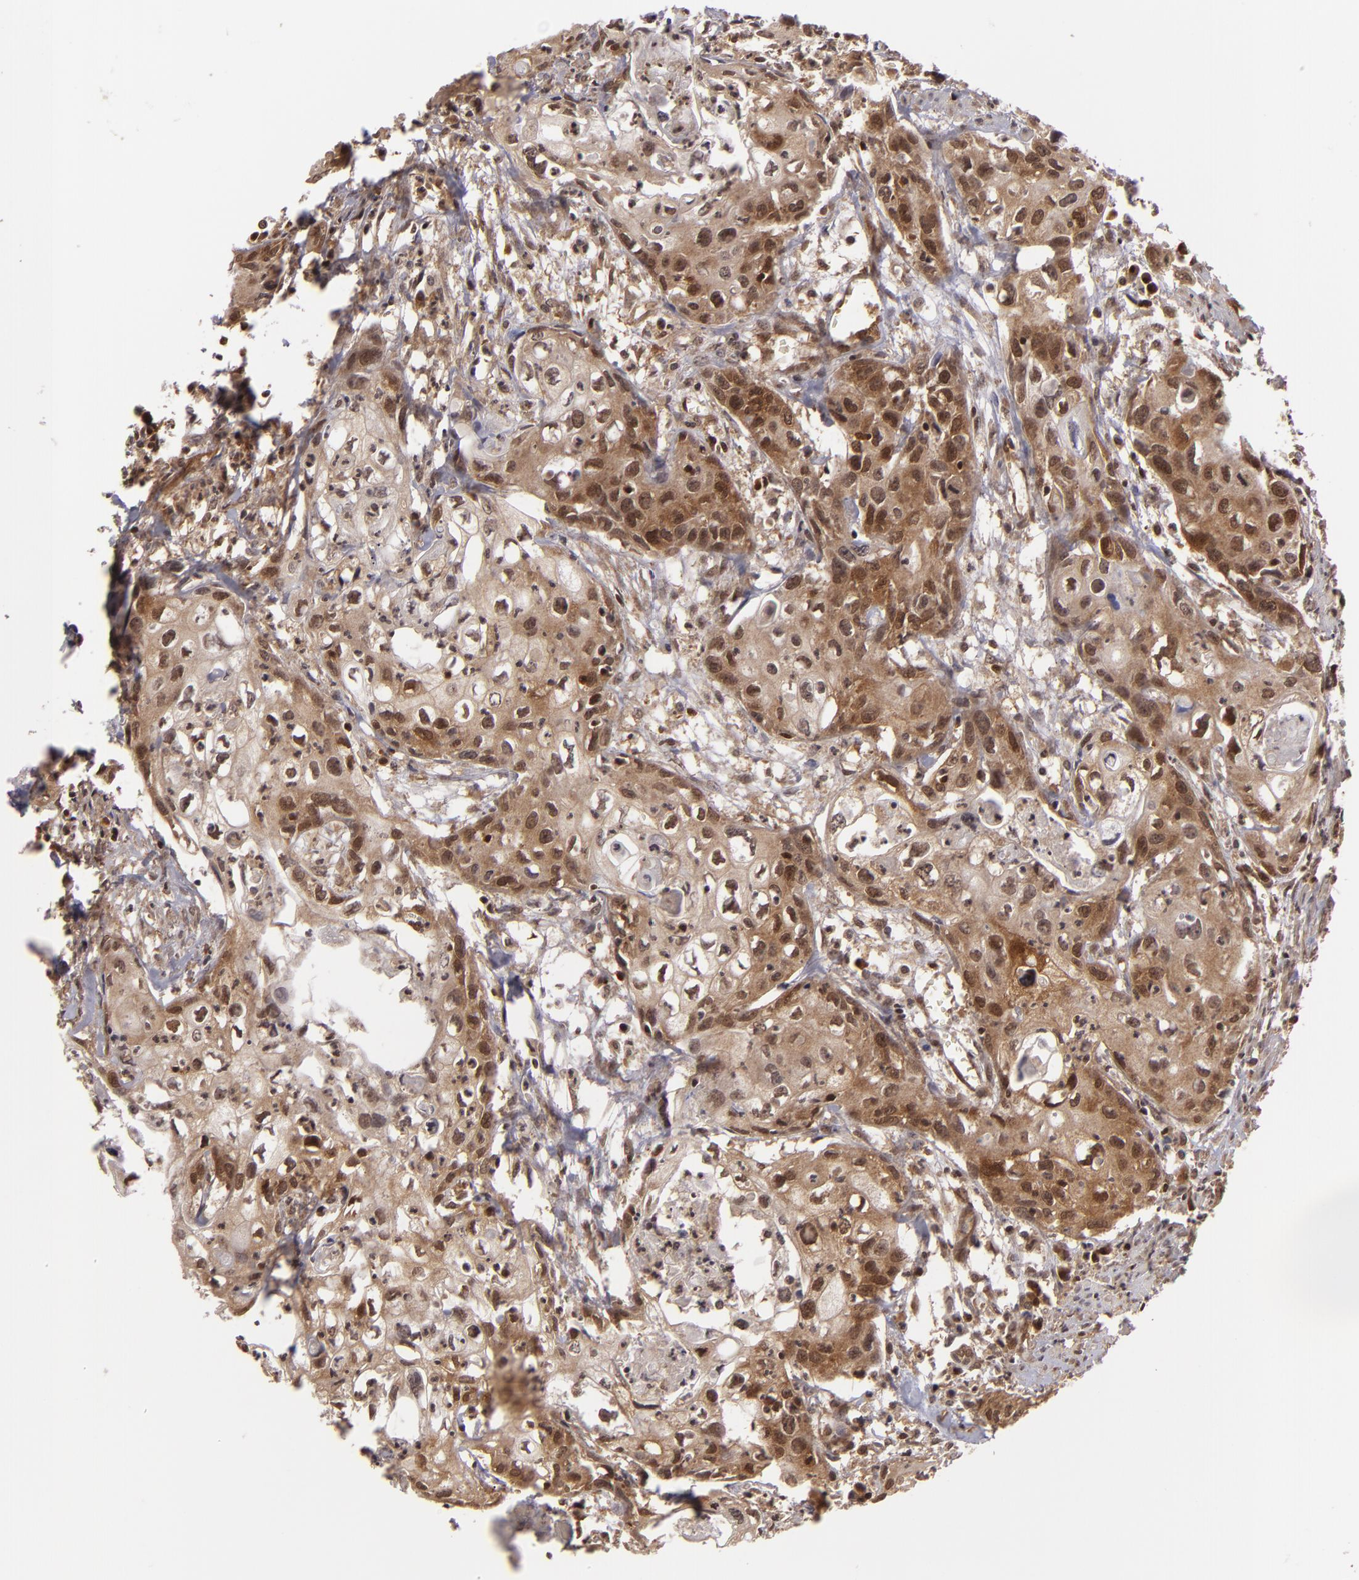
{"staining": {"intensity": "strong", "quantity": ">75%", "location": "cytoplasmic/membranous,nuclear"}, "tissue": "urothelial cancer", "cell_type": "Tumor cells", "image_type": "cancer", "snomed": [{"axis": "morphology", "description": "Urothelial carcinoma, High grade"}, {"axis": "topography", "description": "Urinary bladder"}], "caption": "A histopathology image of human urothelial cancer stained for a protein displays strong cytoplasmic/membranous and nuclear brown staining in tumor cells.", "gene": "ZBTB33", "patient": {"sex": "male", "age": 54}}